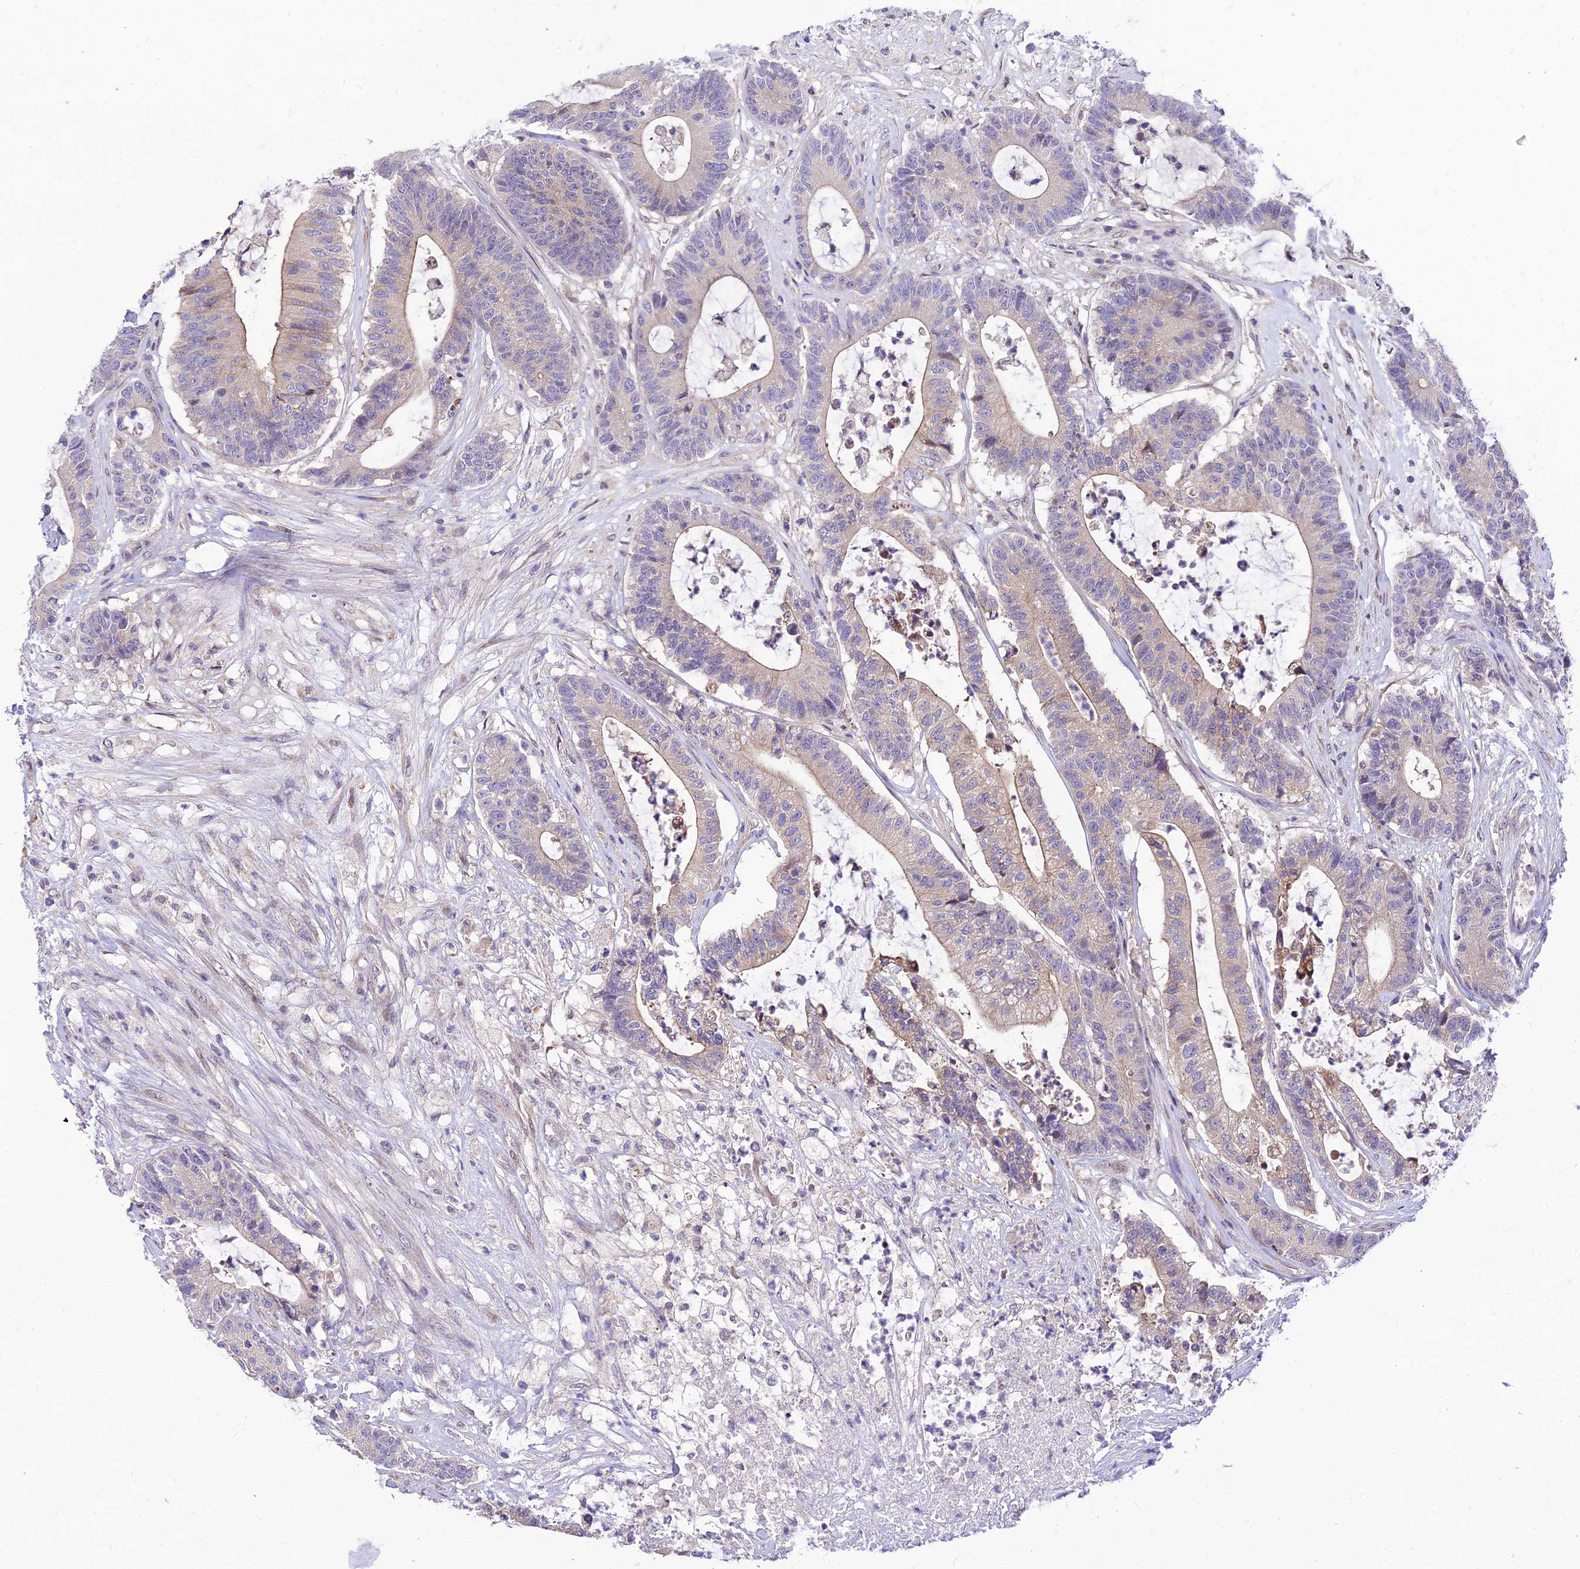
{"staining": {"intensity": "negative", "quantity": "none", "location": "none"}, "tissue": "colorectal cancer", "cell_type": "Tumor cells", "image_type": "cancer", "snomed": [{"axis": "morphology", "description": "Adenocarcinoma, NOS"}, {"axis": "topography", "description": "Colon"}], "caption": "DAB immunohistochemical staining of human adenocarcinoma (colorectal) exhibits no significant expression in tumor cells.", "gene": "C6orf132", "patient": {"sex": "female", "age": 84}}